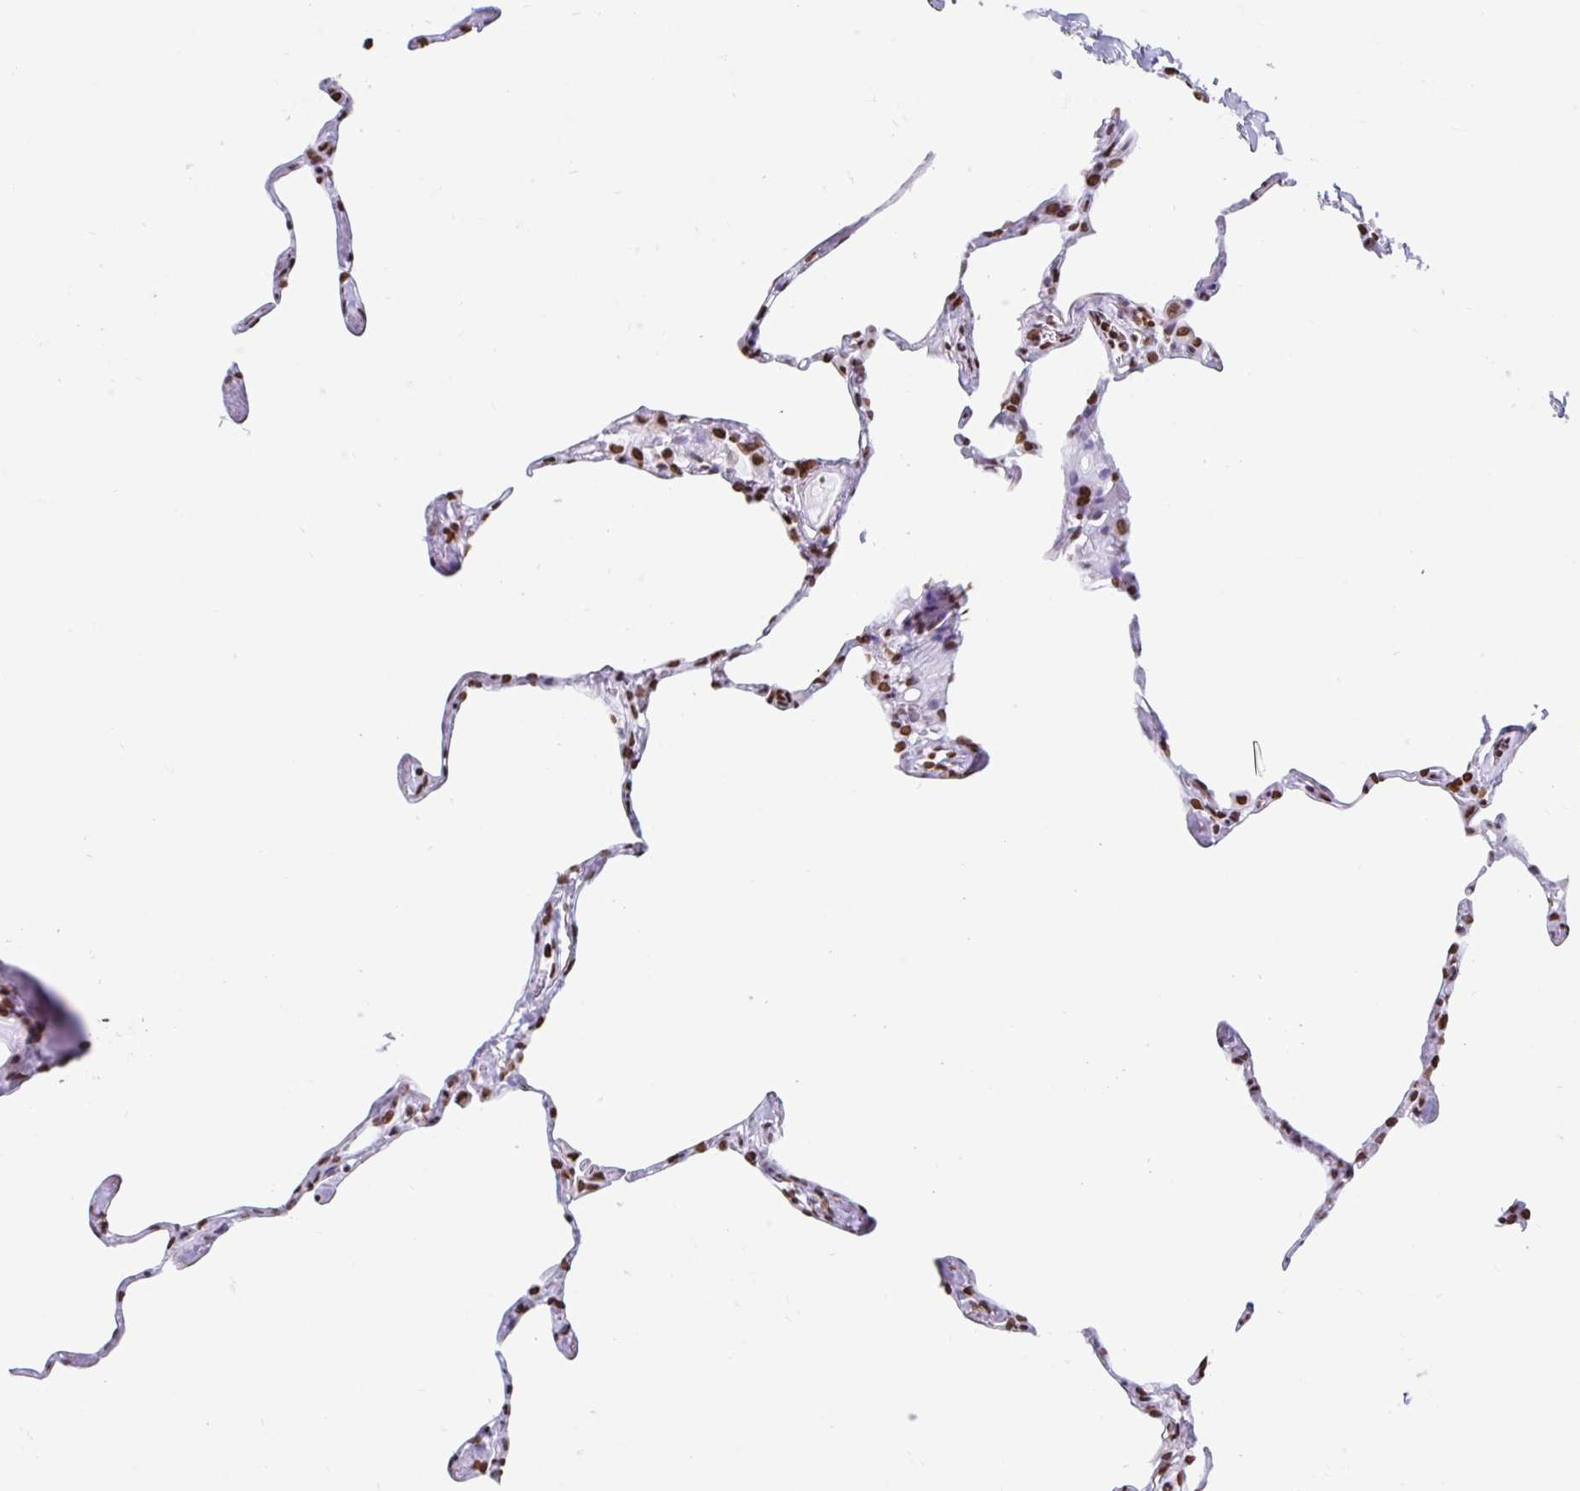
{"staining": {"intensity": "strong", "quantity": "25%-75%", "location": "nuclear"}, "tissue": "lung", "cell_type": "Alveolar cells", "image_type": "normal", "snomed": [{"axis": "morphology", "description": "Normal tissue, NOS"}, {"axis": "topography", "description": "Lung"}], "caption": "Normal lung reveals strong nuclear positivity in about 25%-75% of alveolar cells, visualized by immunohistochemistry.", "gene": "KHDRBS1", "patient": {"sex": "male", "age": 65}}